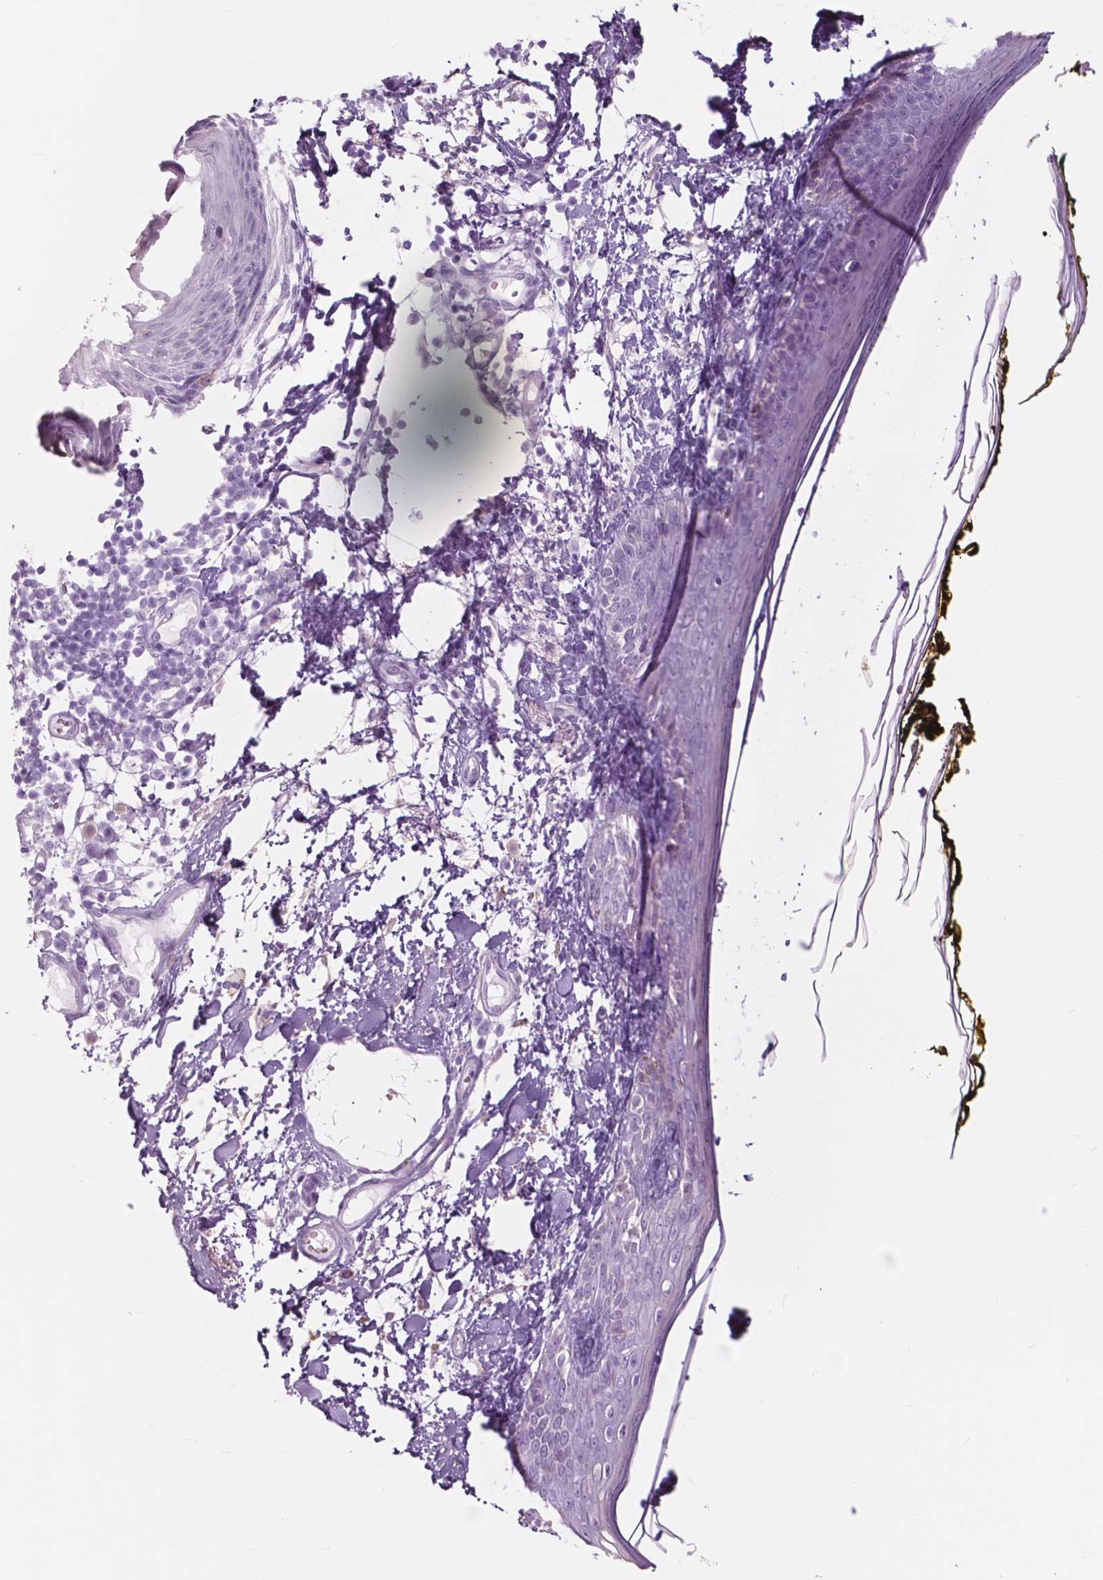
{"staining": {"intensity": "negative", "quantity": "none", "location": "none"}, "tissue": "skin", "cell_type": "Fibroblasts", "image_type": "normal", "snomed": [{"axis": "morphology", "description": "Normal tissue, NOS"}, {"axis": "topography", "description": "Skin"}], "caption": "Fibroblasts are negative for protein expression in normal human skin. Nuclei are stained in blue.", "gene": "FXYD2", "patient": {"sex": "male", "age": 76}}